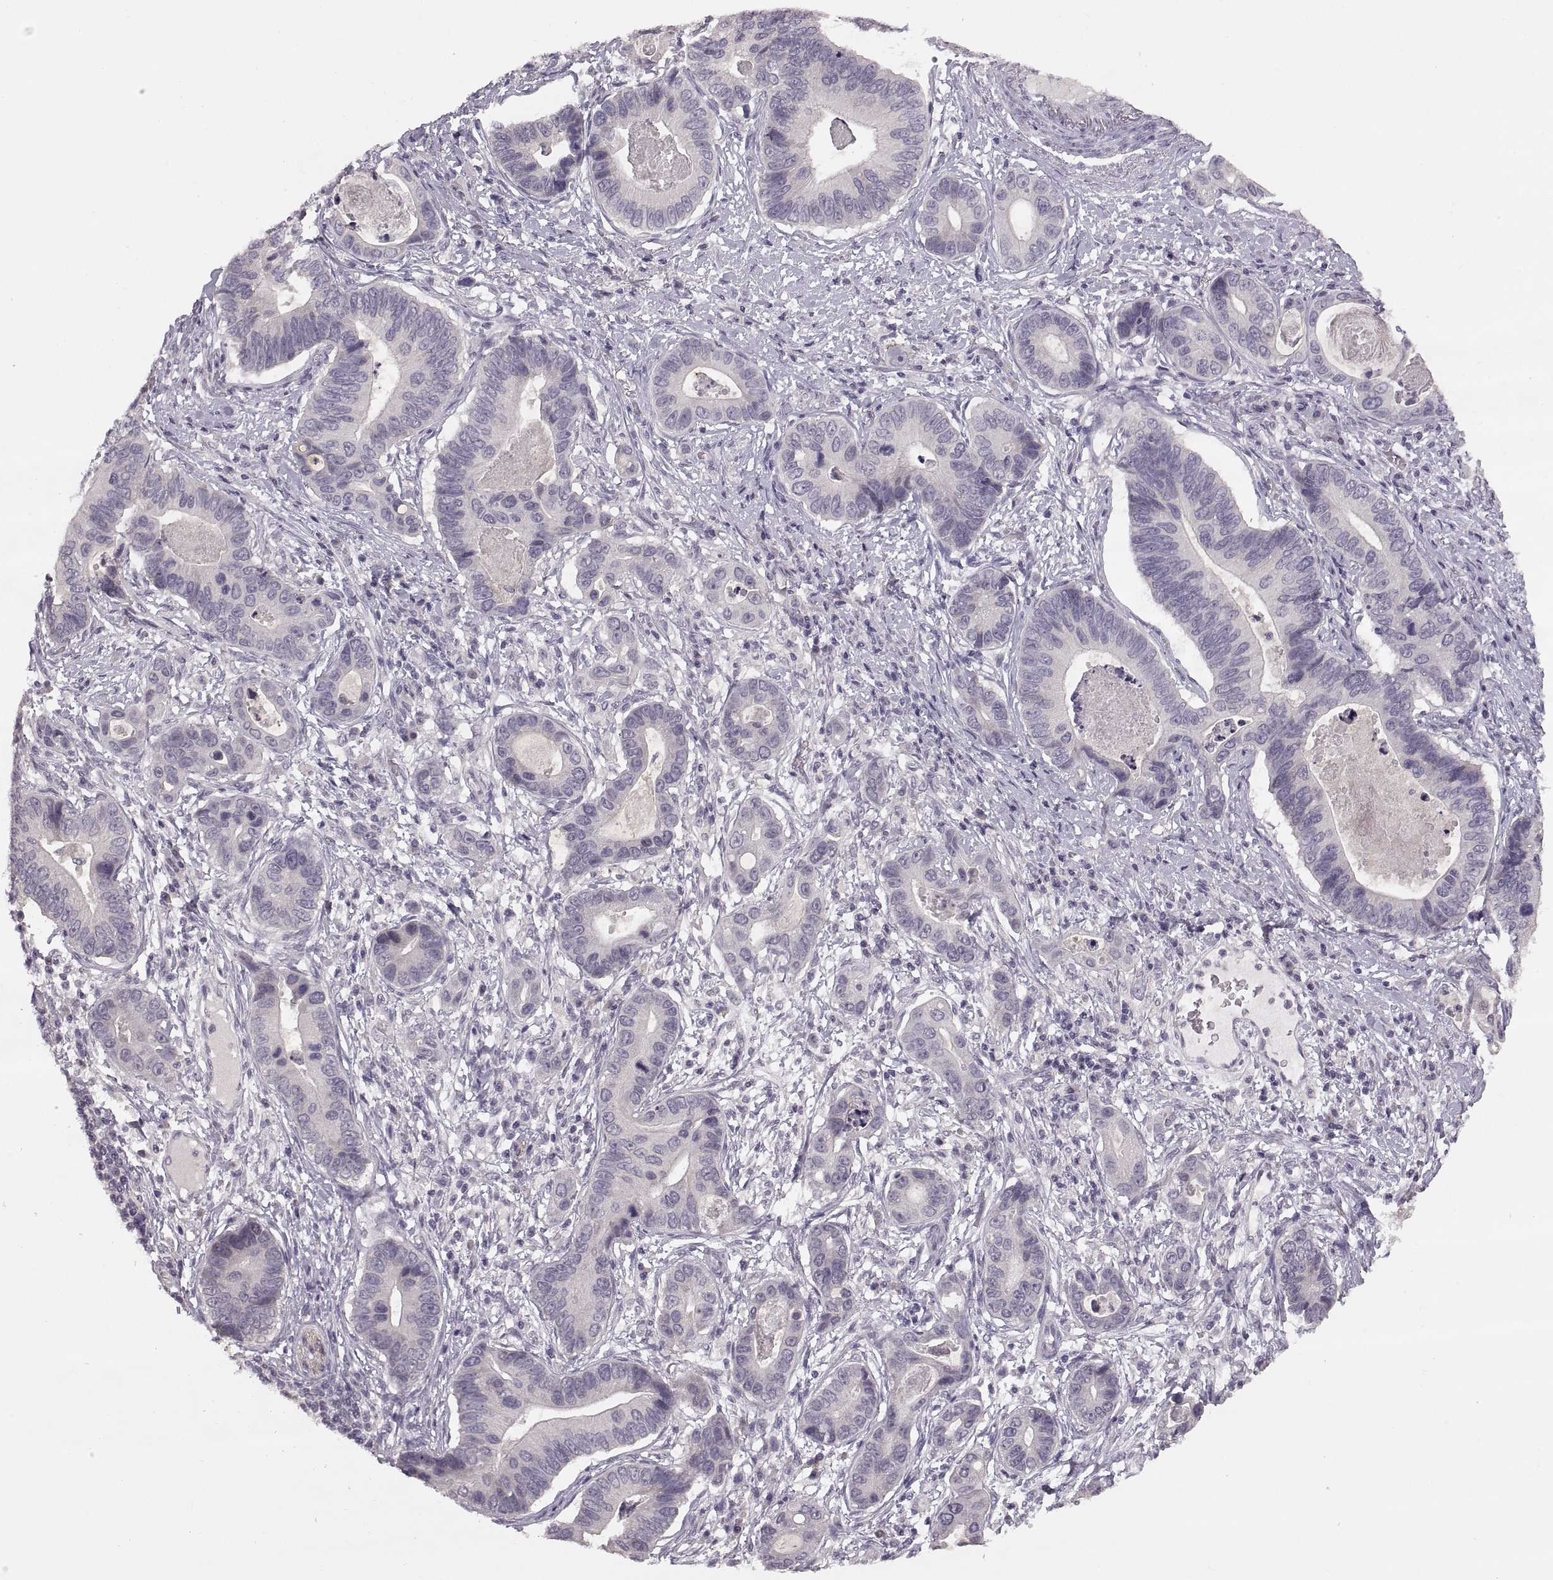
{"staining": {"intensity": "negative", "quantity": "none", "location": "none"}, "tissue": "stomach cancer", "cell_type": "Tumor cells", "image_type": "cancer", "snomed": [{"axis": "morphology", "description": "Adenocarcinoma, NOS"}, {"axis": "topography", "description": "Stomach"}], "caption": "Tumor cells show no significant positivity in stomach cancer.", "gene": "CDH2", "patient": {"sex": "male", "age": 84}}